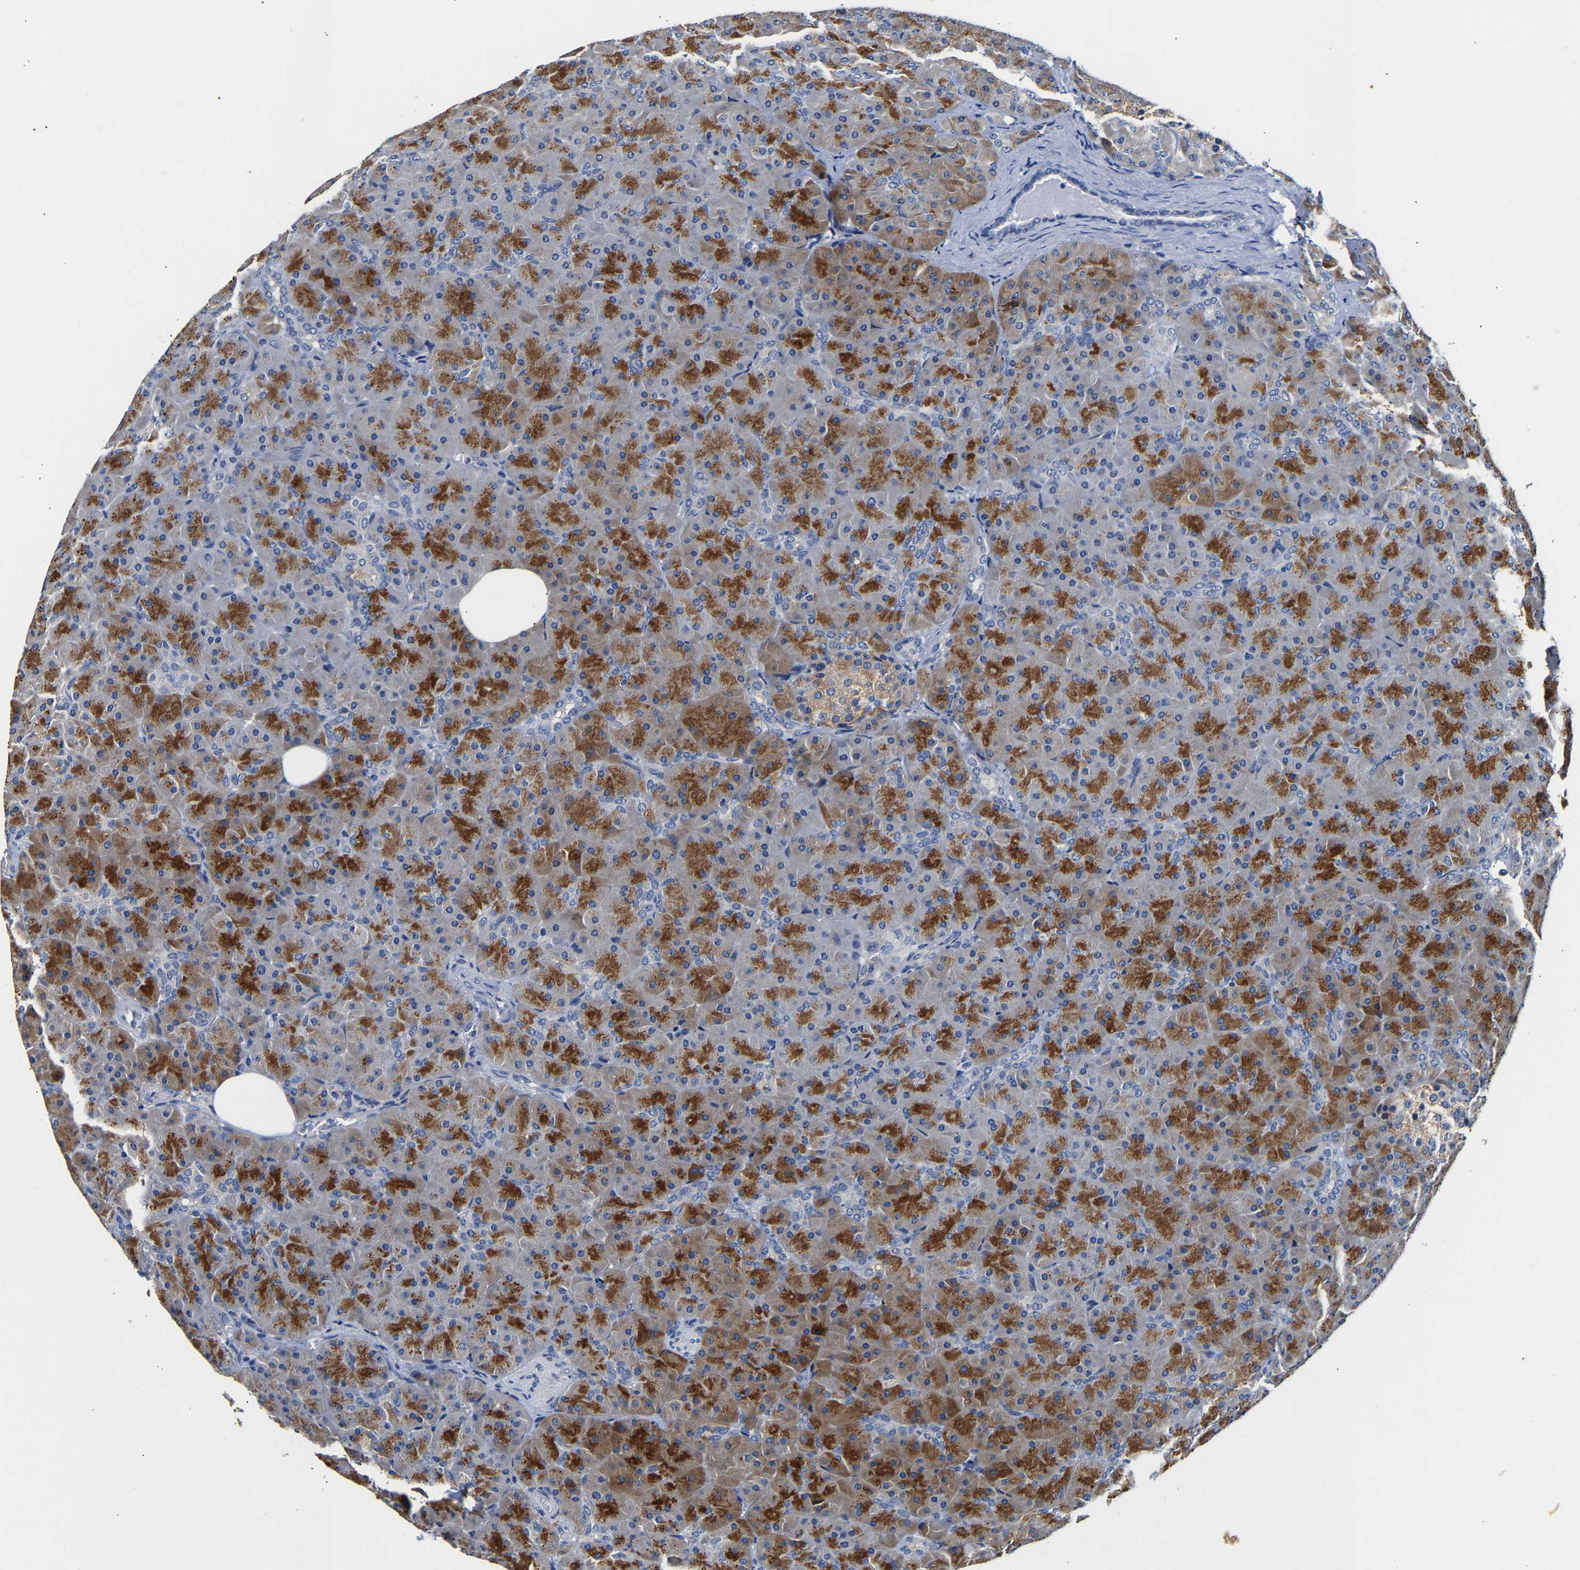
{"staining": {"intensity": "moderate", "quantity": "25%-75%", "location": "cytoplasmic/membranous"}, "tissue": "pancreas", "cell_type": "Exocrine glandular cells", "image_type": "normal", "snomed": [{"axis": "morphology", "description": "Normal tissue, NOS"}, {"axis": "topography", "description": "Pancreas"}], "caption": "Immunohistochemistry (IHC) (DAB) staining of normal pancreas exhibits moderate cytoplasmic/membranous protein expression in approximately 25%-75% of exocrine glandular cells.", "gene": "SLCO2B1", "patient": {"sex": "male", "age": 66}}